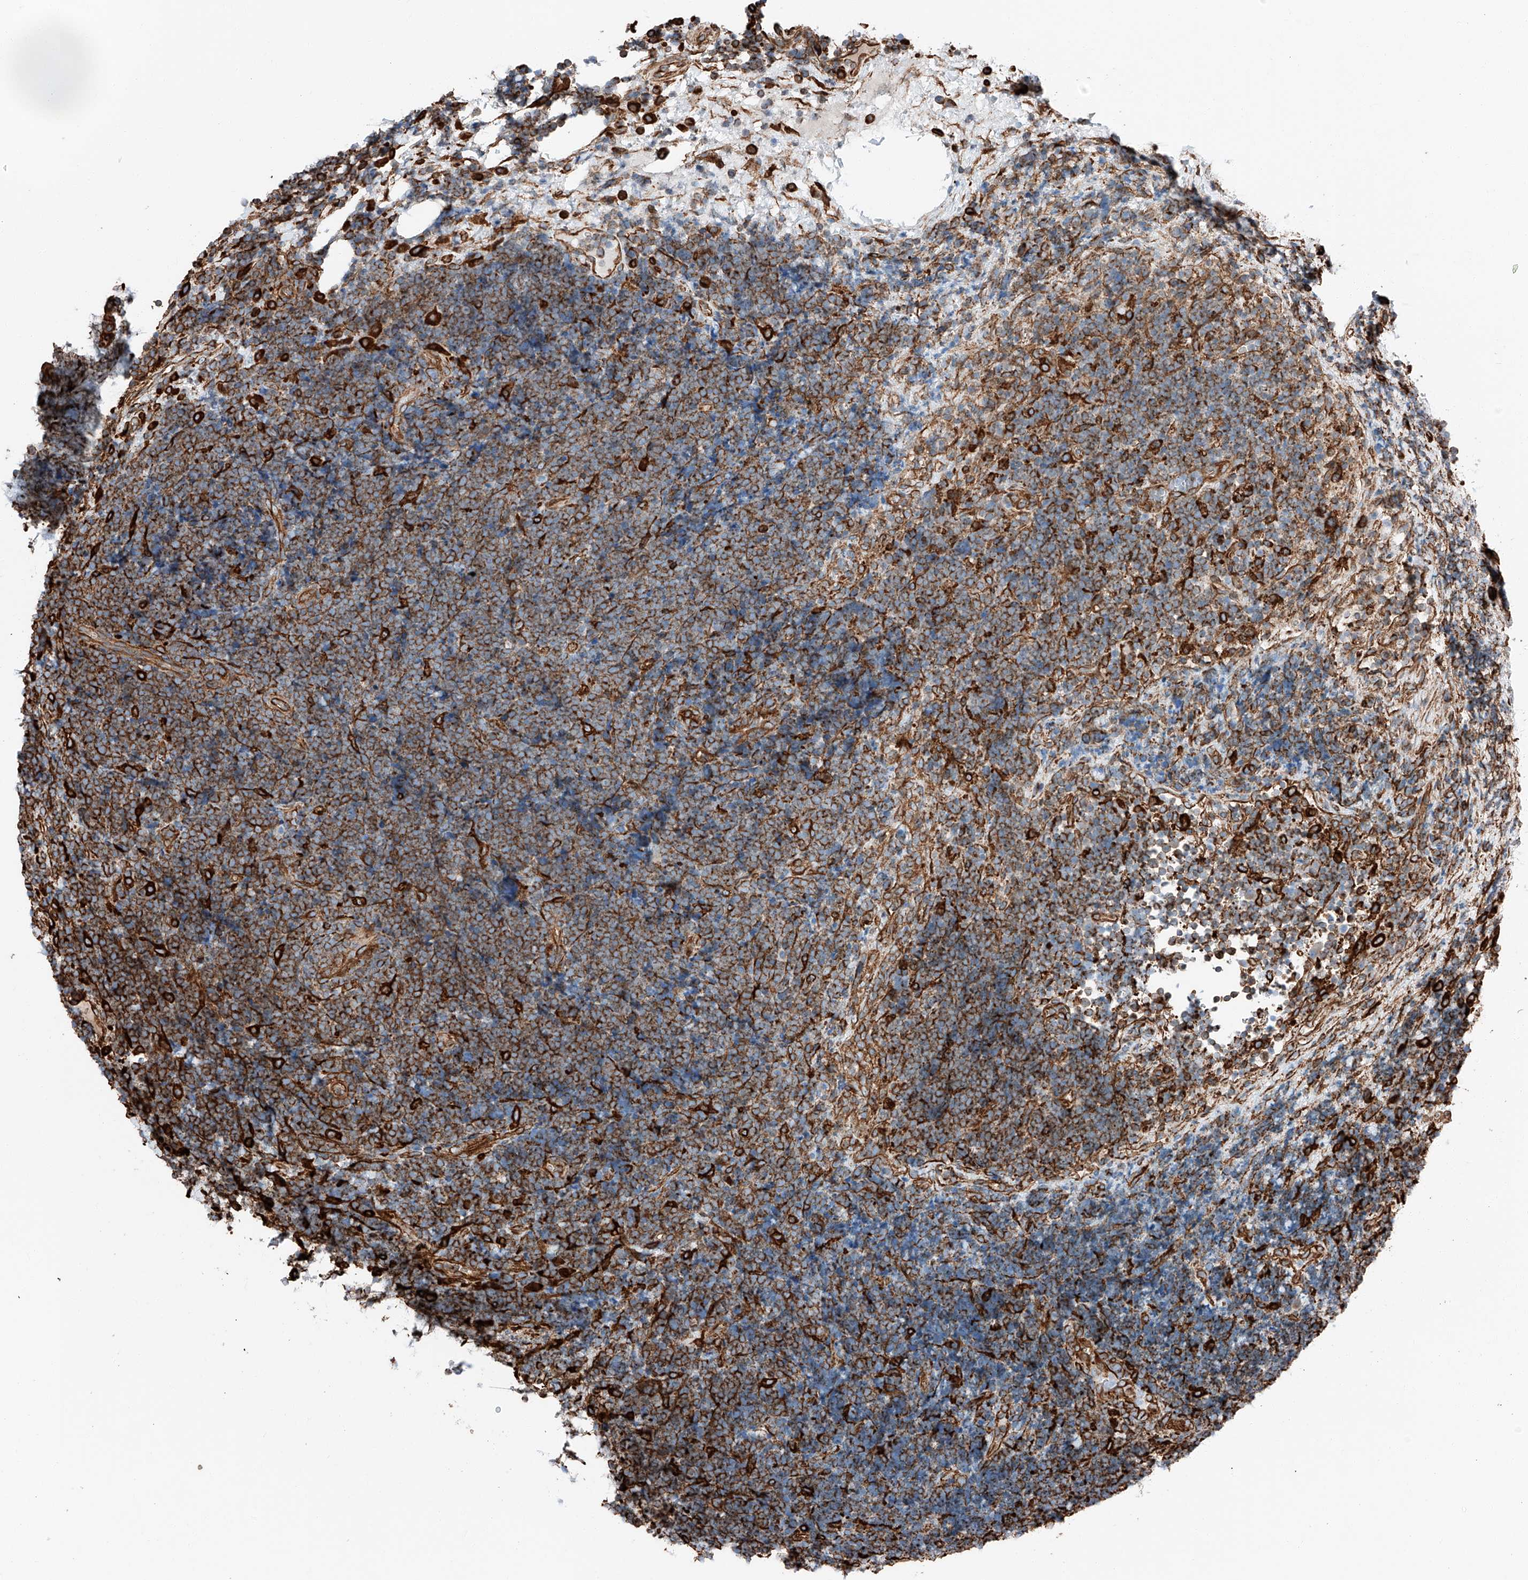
{"staining": {"intensity": "moderate", "quantity": ">75%", "location": "cytoplasmic/membranous"}, "tissue": "lymphoma", "cell_type": "Tumor cells", "image_type": "cancer", "snomed": [{"axis": "morphology", "description": "Malignant lymphoma, non-Hodgkin's type, High grade"}, {"axis": "topography", "description": "Lymph node"}], "caption": "Protein staining reveals moderate cytoplasmic/membranous expression in approximately >75% of tumor cells in malignant lymphoma, non-Hodgkin's type (high-grade).", "gene": "ZNF804A", "patient": {"sex": "male", "age": 13}}